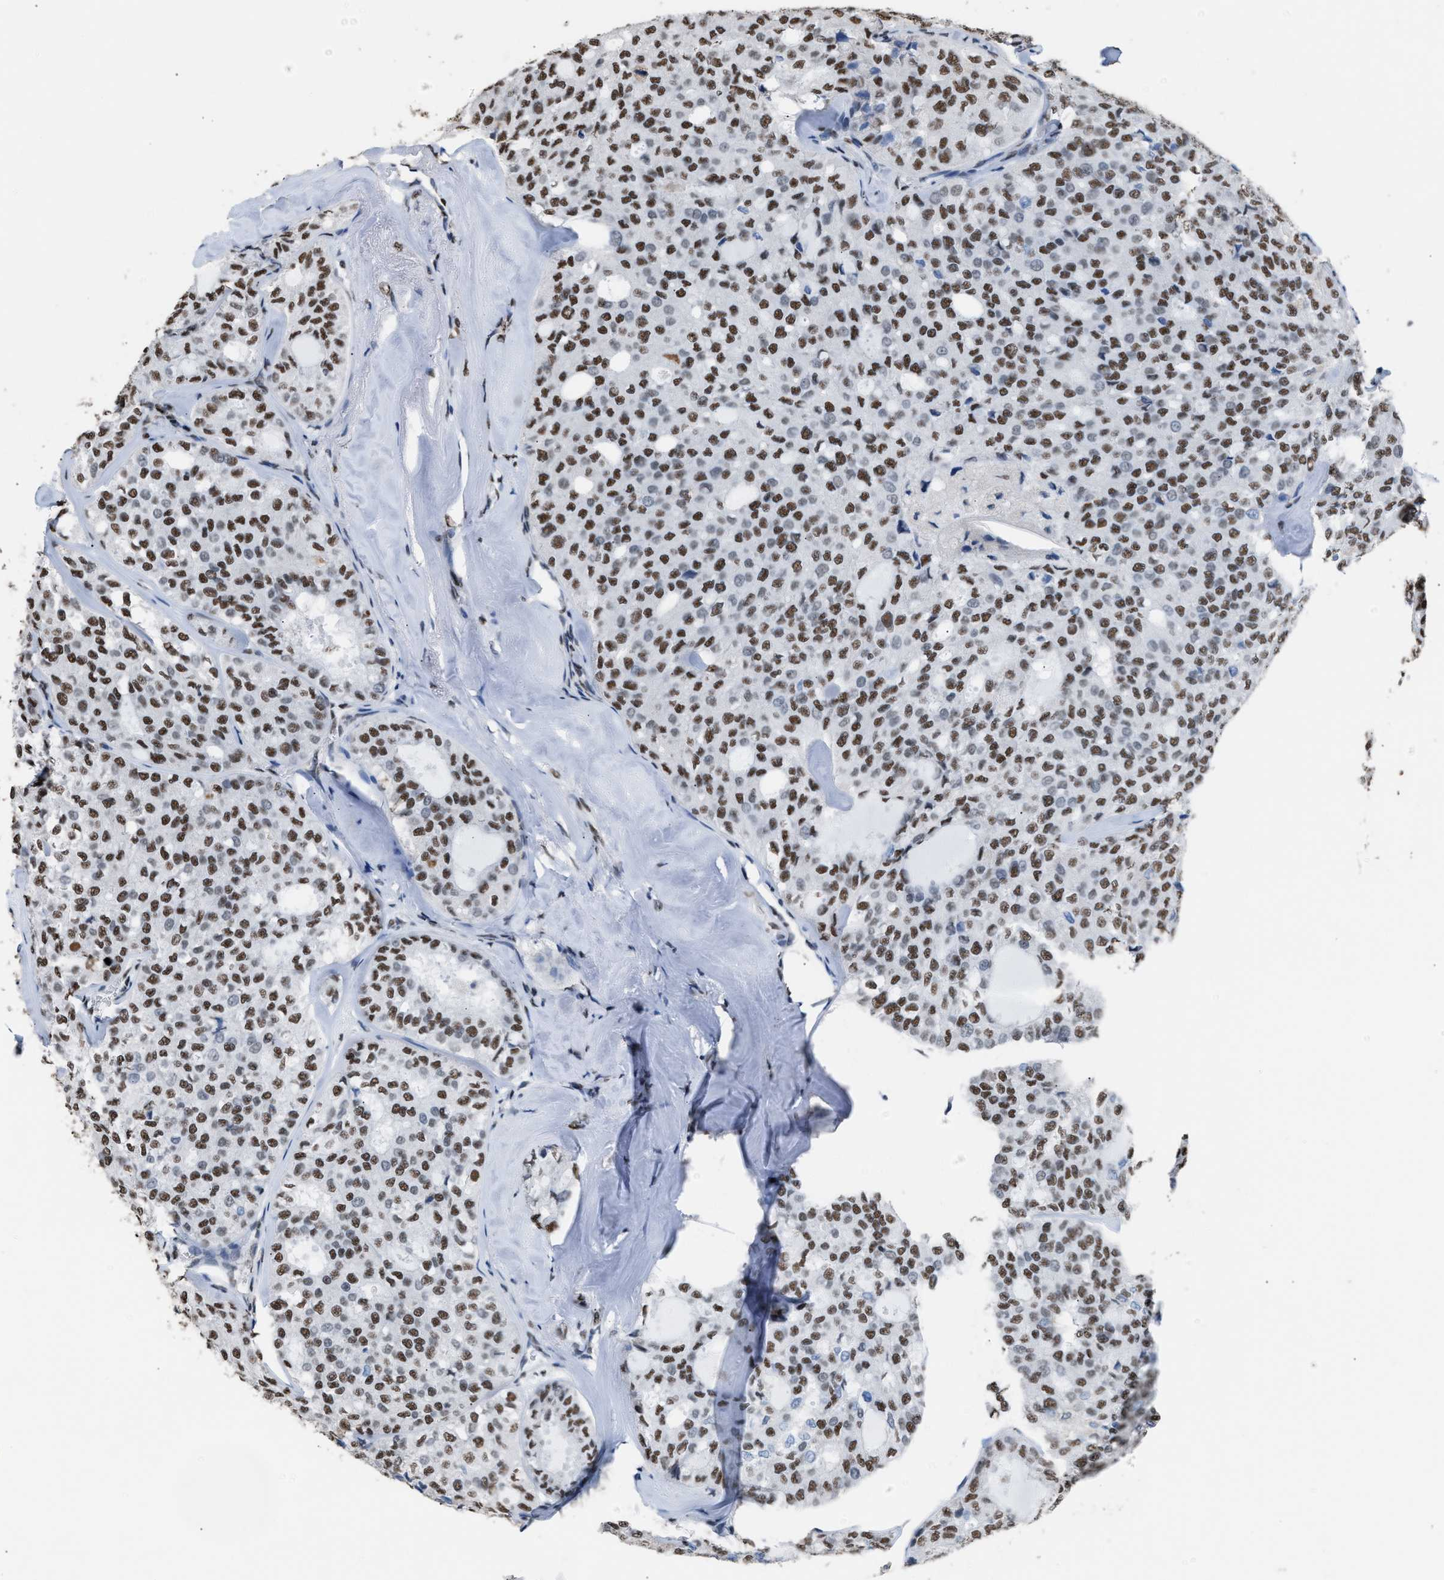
{"staining": {"intensity": "strong", "quantity": ">75%", "location": "nuclear"}, "tissue": "thyroid cancer", "cell_type": "Tumor cells", "image_type": "cancer", "snomed": [{"axis": "morphology", "description": "Follicular adenoma carcinoma, NOS"}, {"axis": "topography", "description": "Thyroid gland"}], "caption": "Strong nuclear positivity is identified in about >75% of tumor cells in thyroid cancer (follicular adenoma carcinoma).", "gene": "CCAR2", "patient": {"sex": "male", "age": 75}}